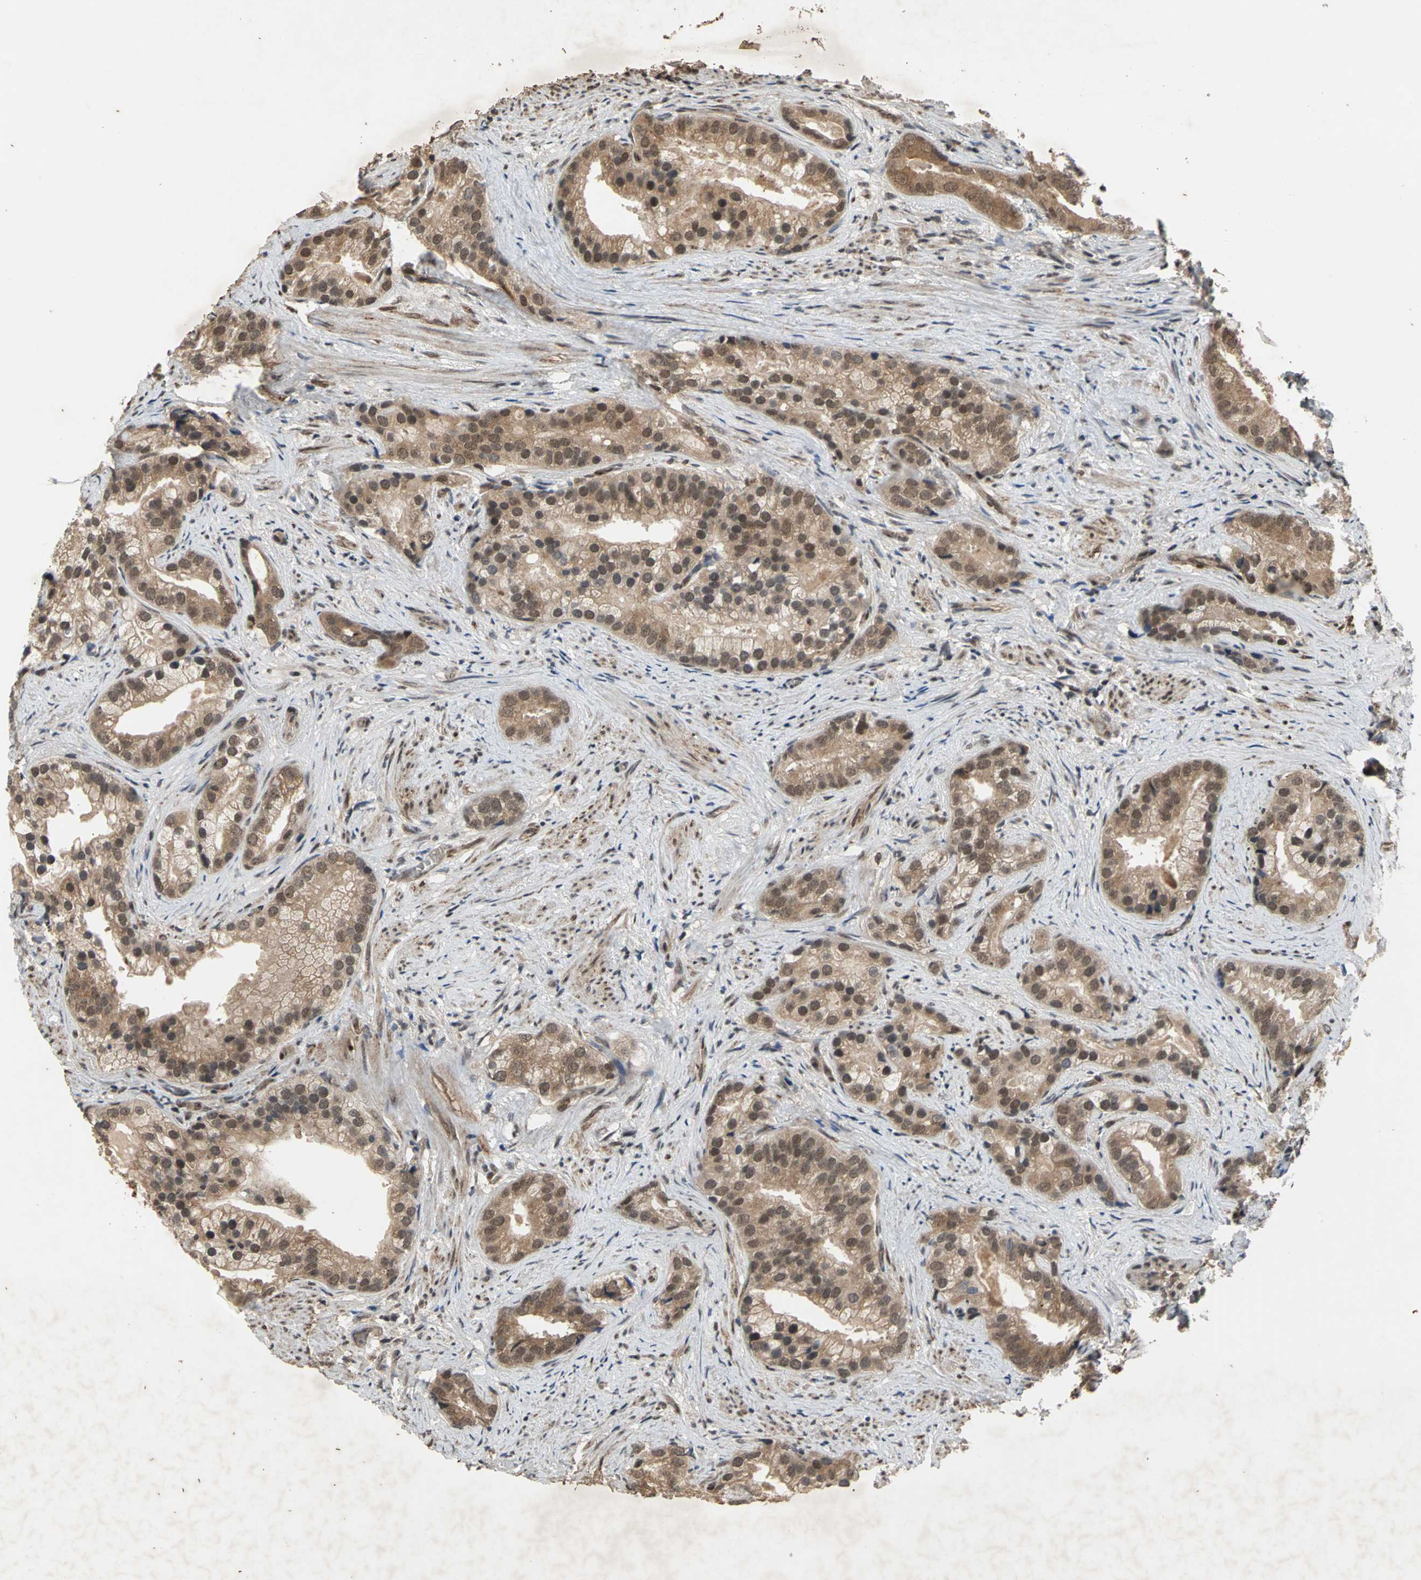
{"staining": {"intensity": "moderate", "quantity": "25%-75%", "location": "cytoplasmic/membranous"}, "tissue": "prostate cancer", "cell_type": "Tumor cells", "image_type": "cancer", "snomed": [{"axis": "morphology", "description": "Adenocarcinoma, Low grade"}, {"axis": "topography", "description": "Prostate"}], "caption": "A photomicrograph showing moderate cytoplasmic/membranous expression in about 25%-75% of tumor cells in prostate cancer, as visualized by brown immunohistochemical staining.", "gene": "NOTCH3", "patient": {"sex": "male", "age": 71}}